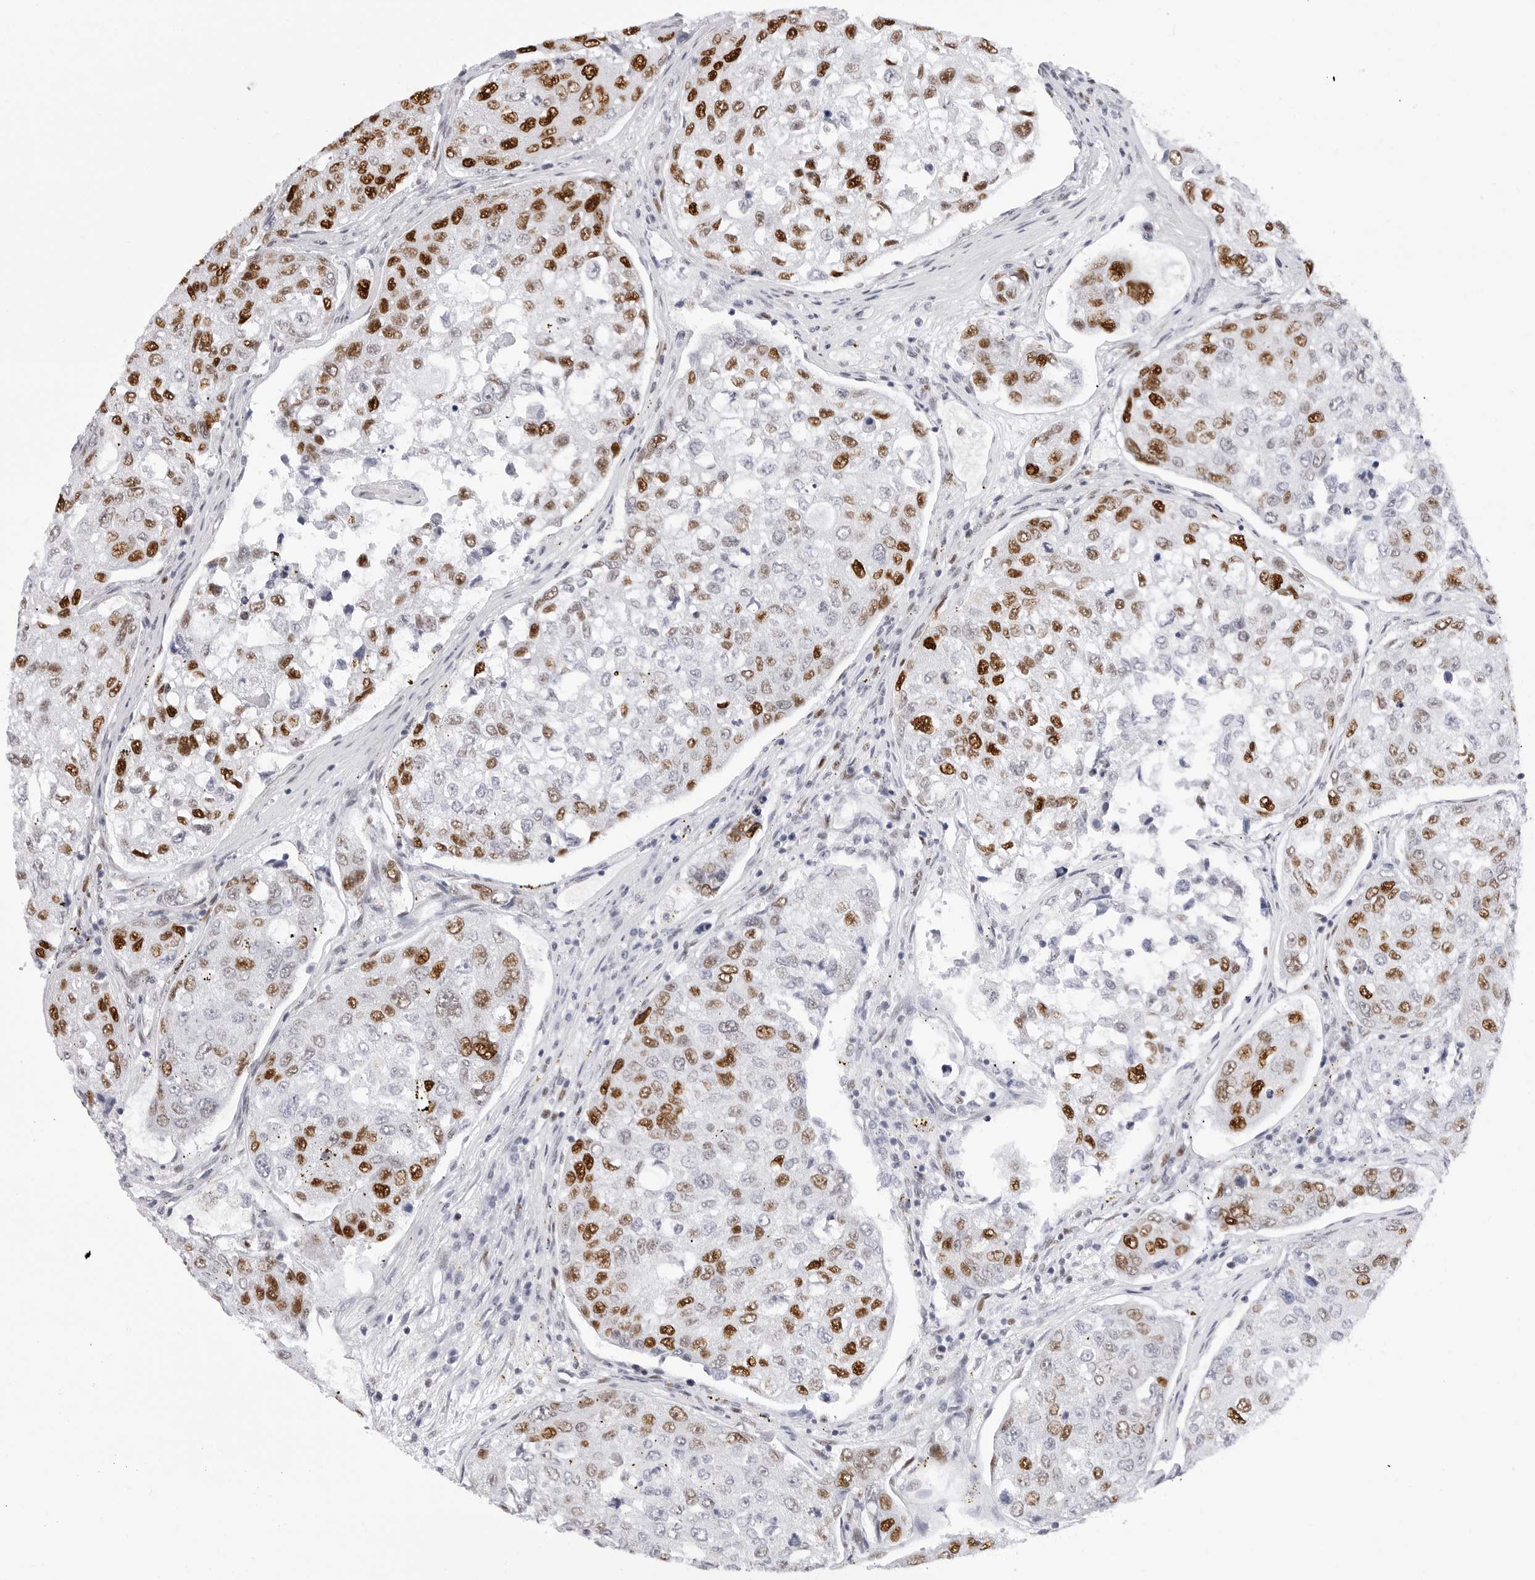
{"staining": {"intensity": "strong", "quantity": "25%-75%", "location": "nuclear"}, "tissue": "urothelial cancer", "cell_type": "Tumor cells", "image_type": "cancer", "snomed": [{"axis": "morphology", "description": "Urothelial carcinoma, High grade"}, {"axis": "topography", "description": "Lymph node"}, {"axis": "topography", "description": "Urinary bladder"}], "caption": "High-grade urothelial carcinoma stained with a protein marker displays strong staining in tumor cells.", "gene": "NASP", "patient": {"sex": "male", "age": 51}}